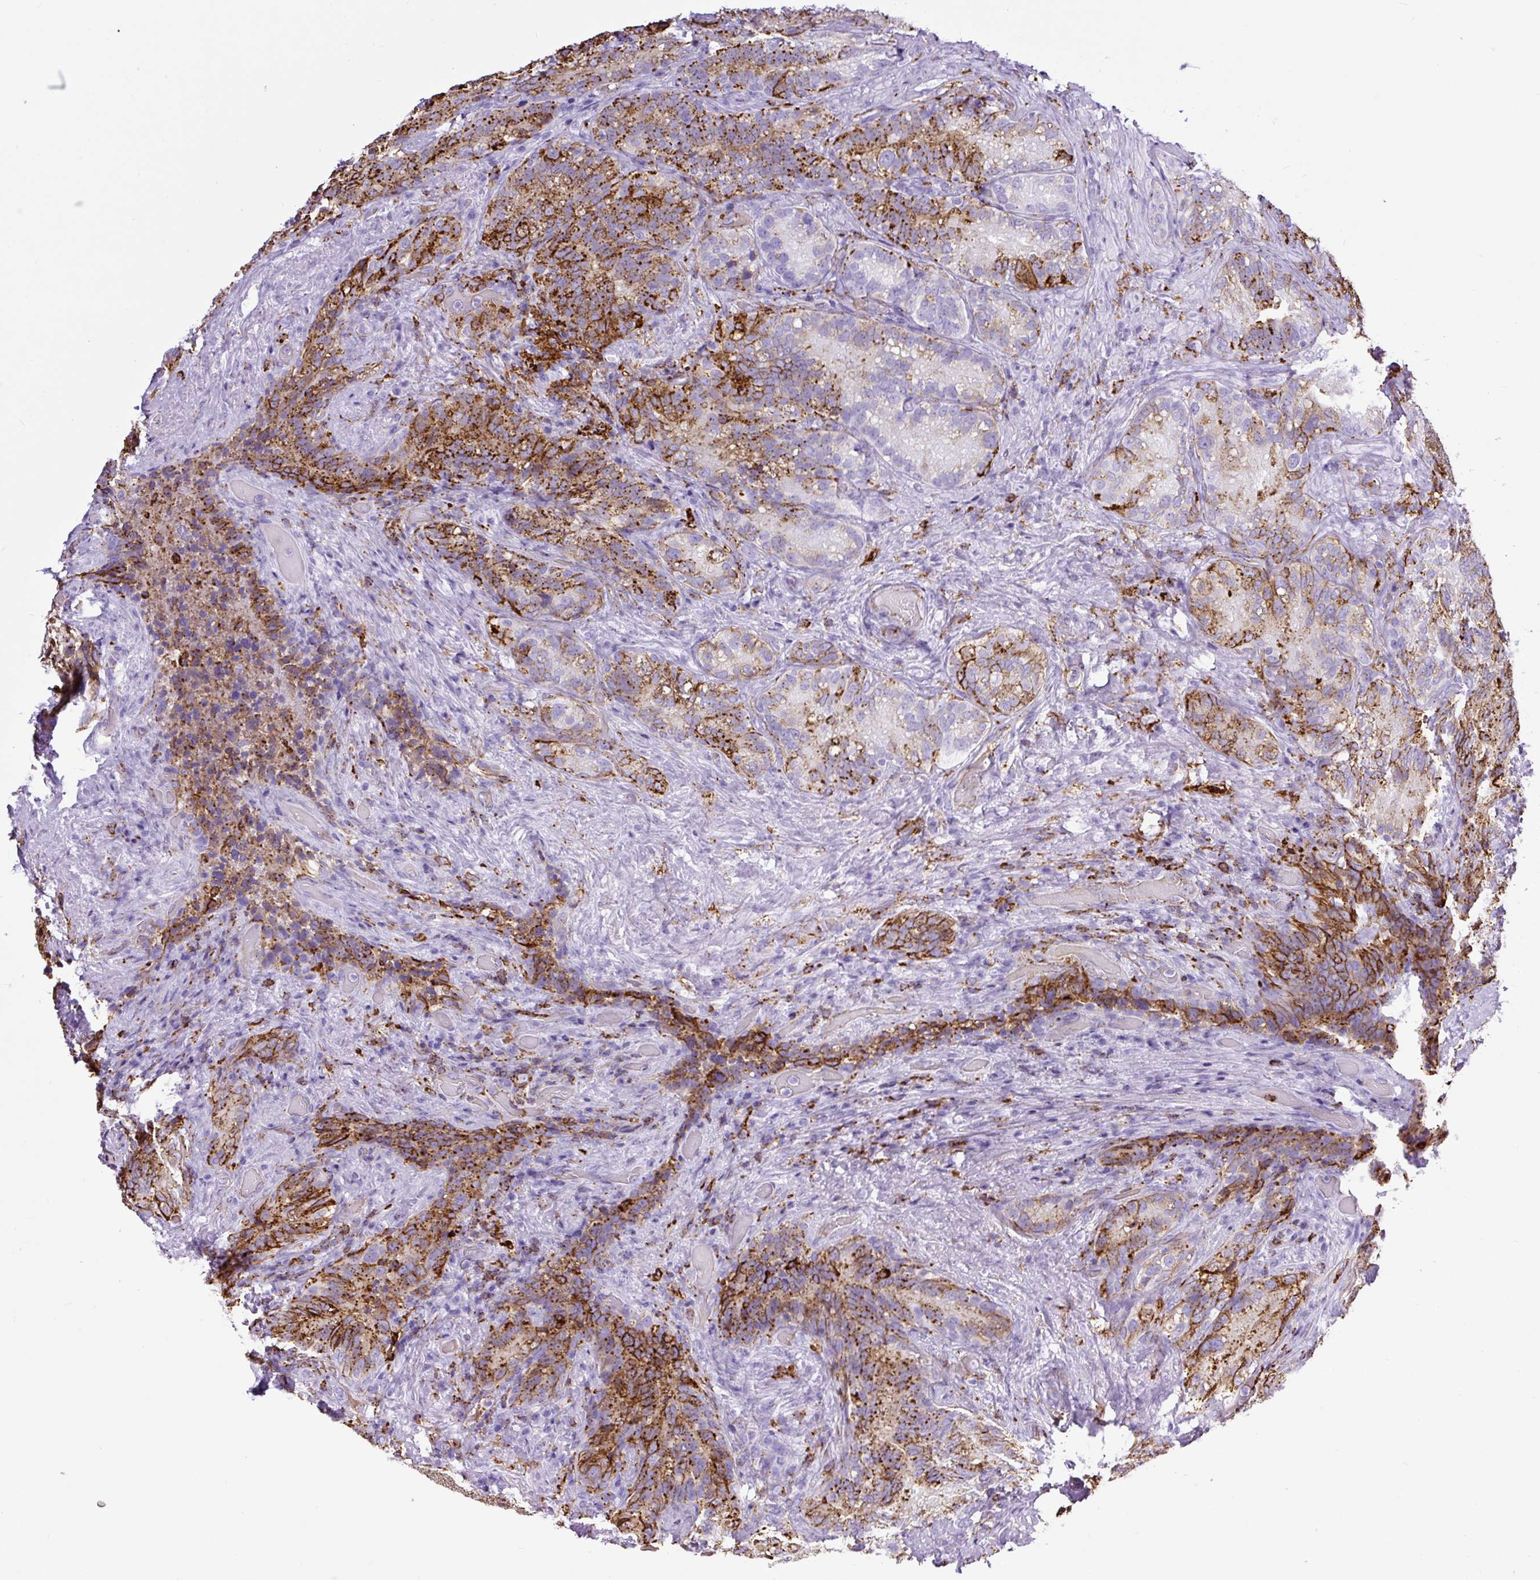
{"staining": {"intensity": "moderate", "quantity": "25%-75%", "location": "cytoplasmic/membranous"}, "tissue": "seminal vesicle", "cell_type": "Glandular cells", "image_type": "normal", "snomed": [{"axis": "morphology", "description": "Normal tissue, NOS"}, {"axis": "topography", "description": "Seminal veicle"}], "caption": "Normal seminal vesicle was stained to show a protein in brown. There is medium levels of moderate cytoplasmic/membranous positivity in approximately 25%-75% of glandular cells. The protein is stained brown, and the nuclei are stained in blue (DAB (3,3'-diaminobenzidine) IHC with brightfield microscopy, high magnification).", "gene": "HLA", "patient": {"sex": "male", "age": 68}}